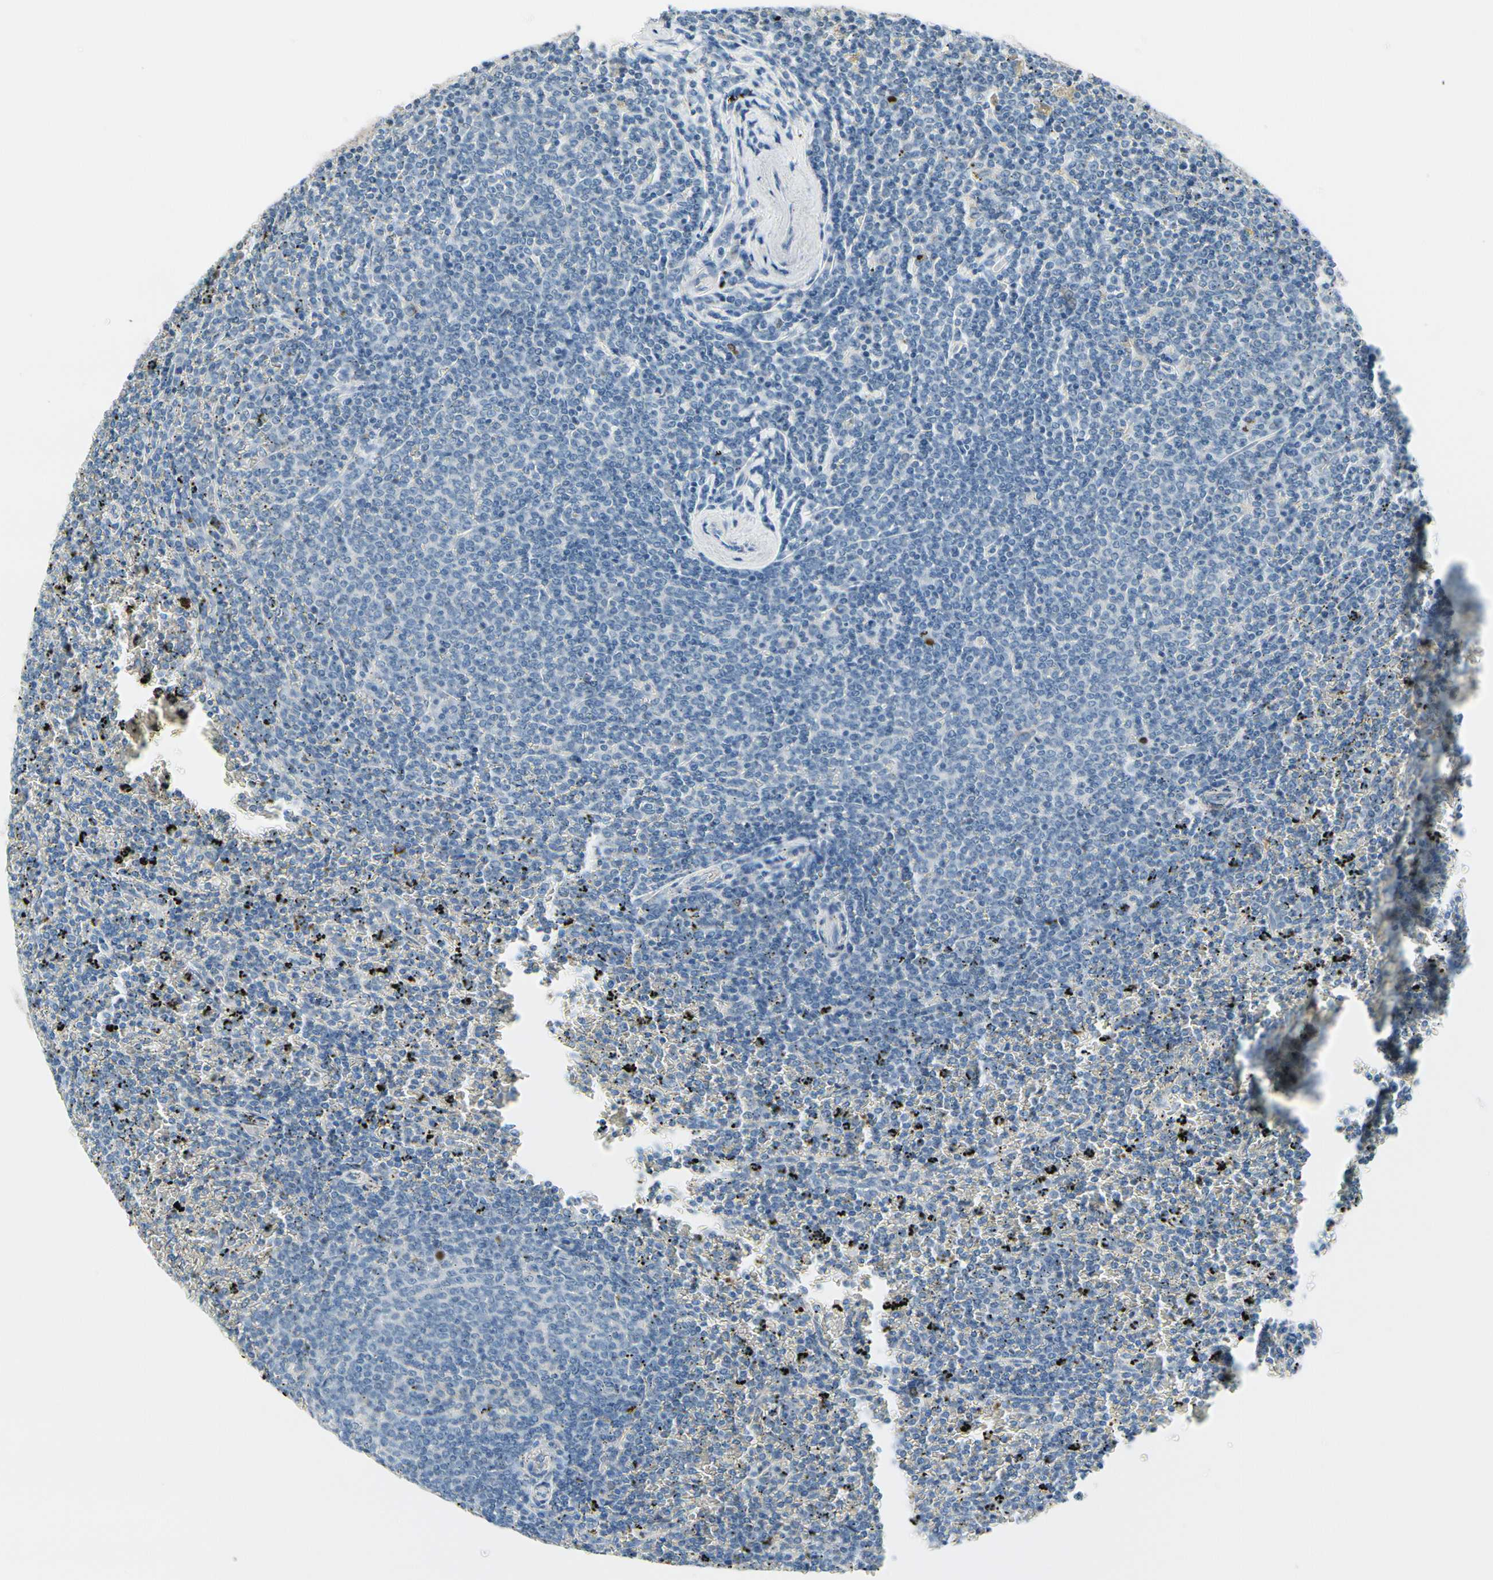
{"staining": {"intensity": "negative", "quantity": "none", "location": "none"}, "tissue": "lymphoma", "cell_type": "Tumor cells", "image_type": "cancer", "snomed": [{"axis": "morphology", "description": "Malignant lymphoma, non-Hodgkin's type, Low grade"}, {"axis": "topography", "description": "Spleen"}], "caption": "IHC photomicrograph of malignant lymphoma, non-Hodgkin's type (low-grade) stained for a protein (brown), which shows no expression in tumor cells.", "gene": "CKAP2", "patient": {"sex": "female", "age": 77}}